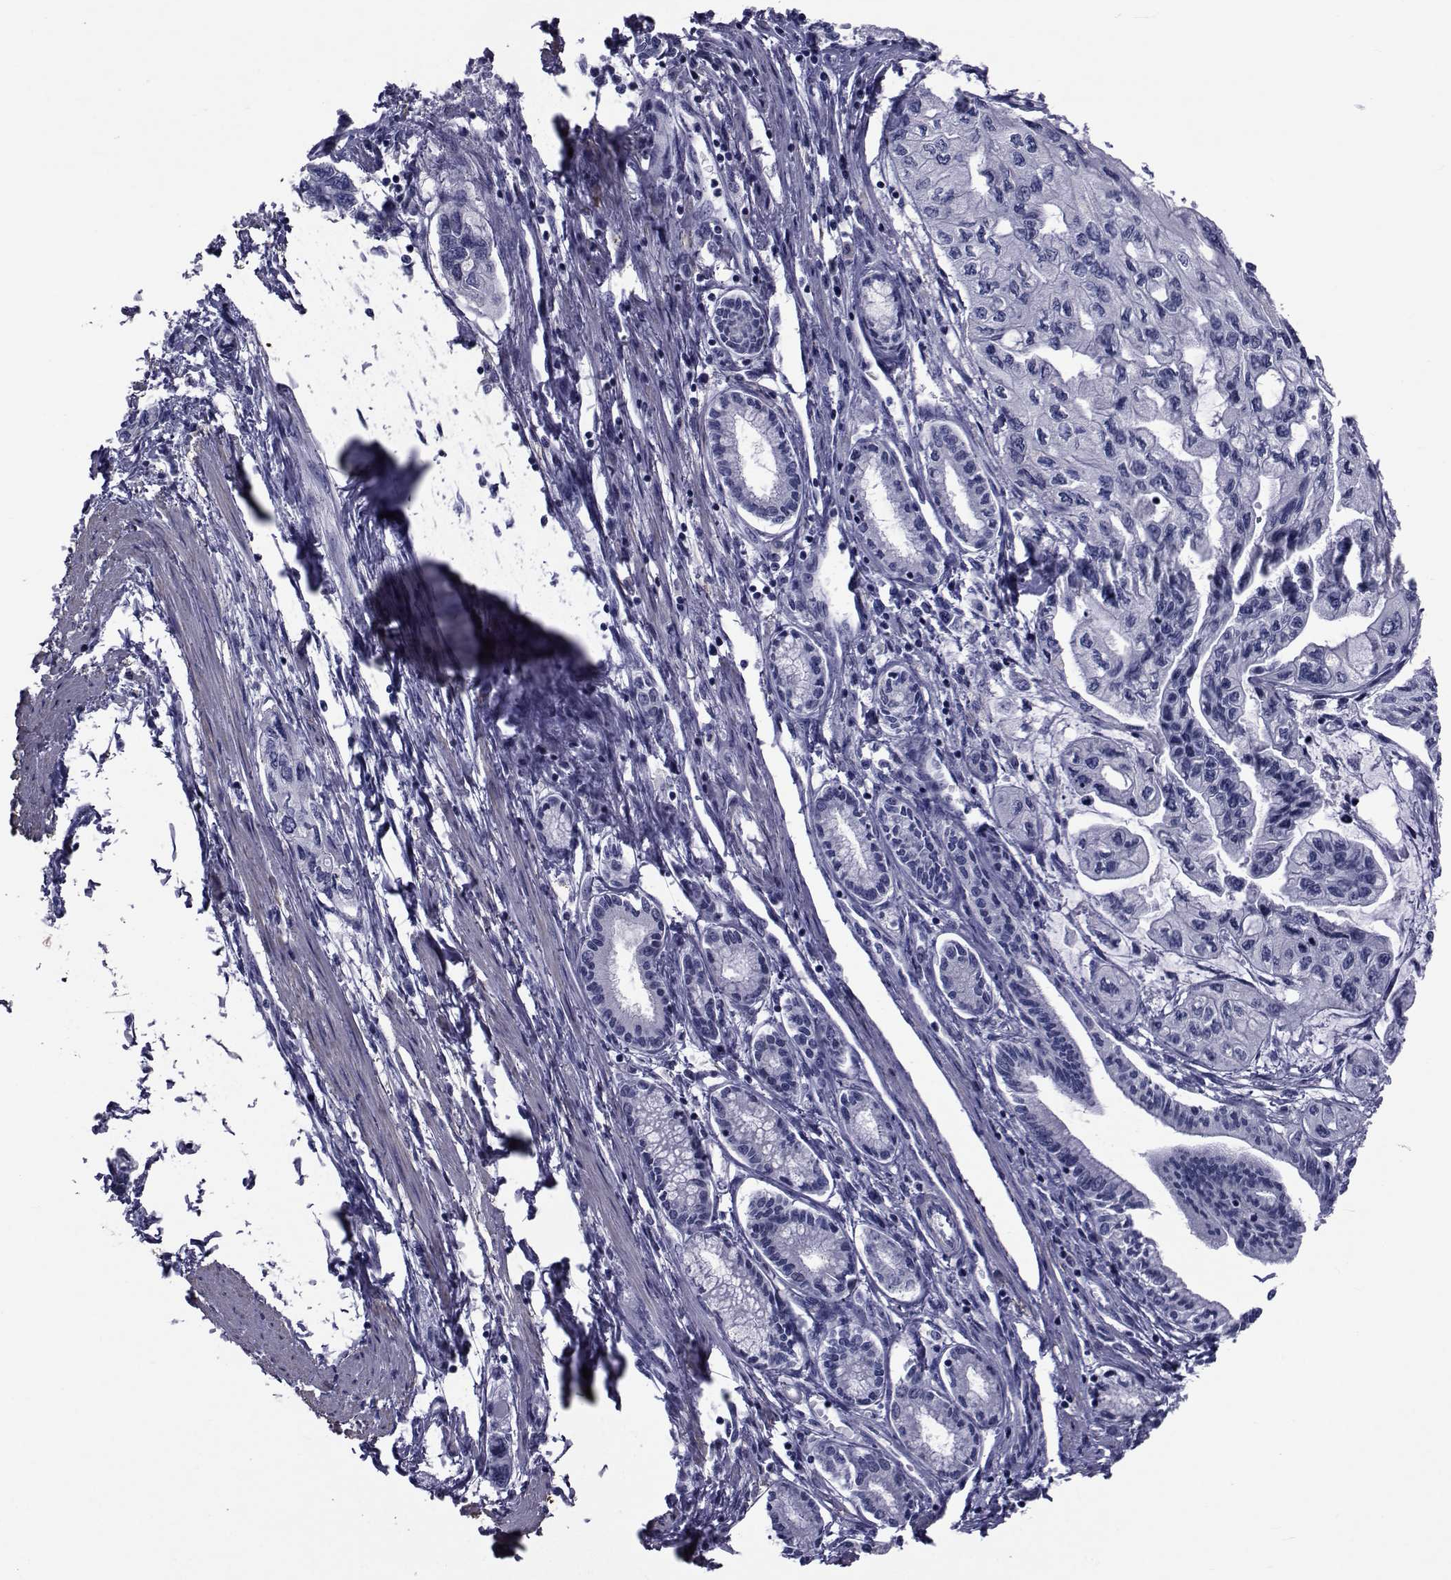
{"staining": {"intensity": "negative", "quantity": "none", "location": "none"}, "tissue": "pancreatic cancer", "cell_type": "Tumor cells", "image_type": "cancer", "snomed": [{"axis": "morphology", "description": "Adenocarcinoma, NOS"}, {"axis": "topography", "description": "Pancreas"}], "caption": "The IHC image has no significant staining in tumor cells of adenocarcinoma (pancreatic) tissue.", "gene": "GKAP1", "patient": {"sex": "female", "age": 76}}